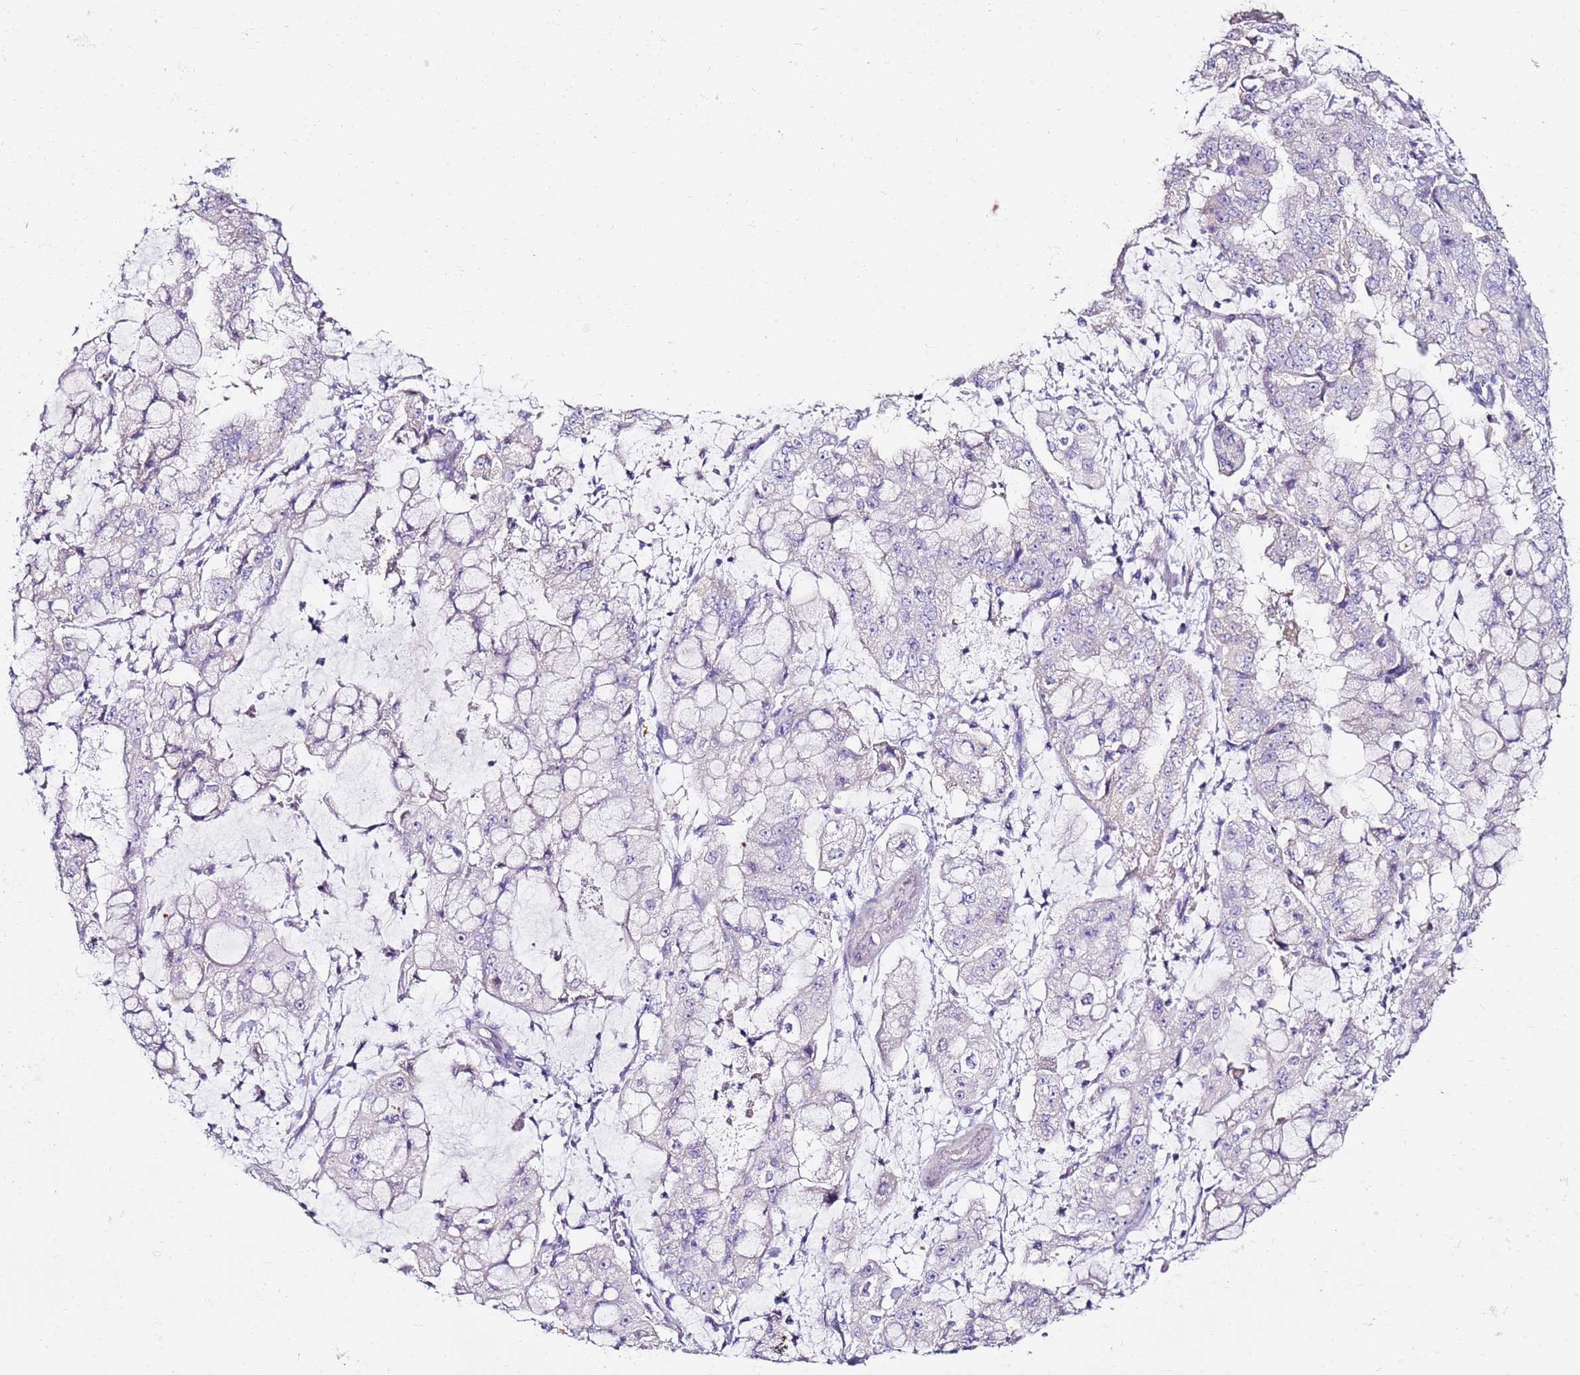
{"staining": {"intensity": "negative", "quantity": "none", "location": "none"}, "tissue": "stomach cancer", "cell_type": "Tumor cells", "image_type": "cancer", "snomed": [{"axis": "morphology", "description": "Adenocarcinoma, NOS"}, {"axis": "topography", "description": "Stomach"}], "caption": "Human stomach adenocarcinoma stained for a protein using IHC reveals no staining in tumor cells.", "gene": "MYBPC3", "patient": {"sex": "male", "age": 76}}